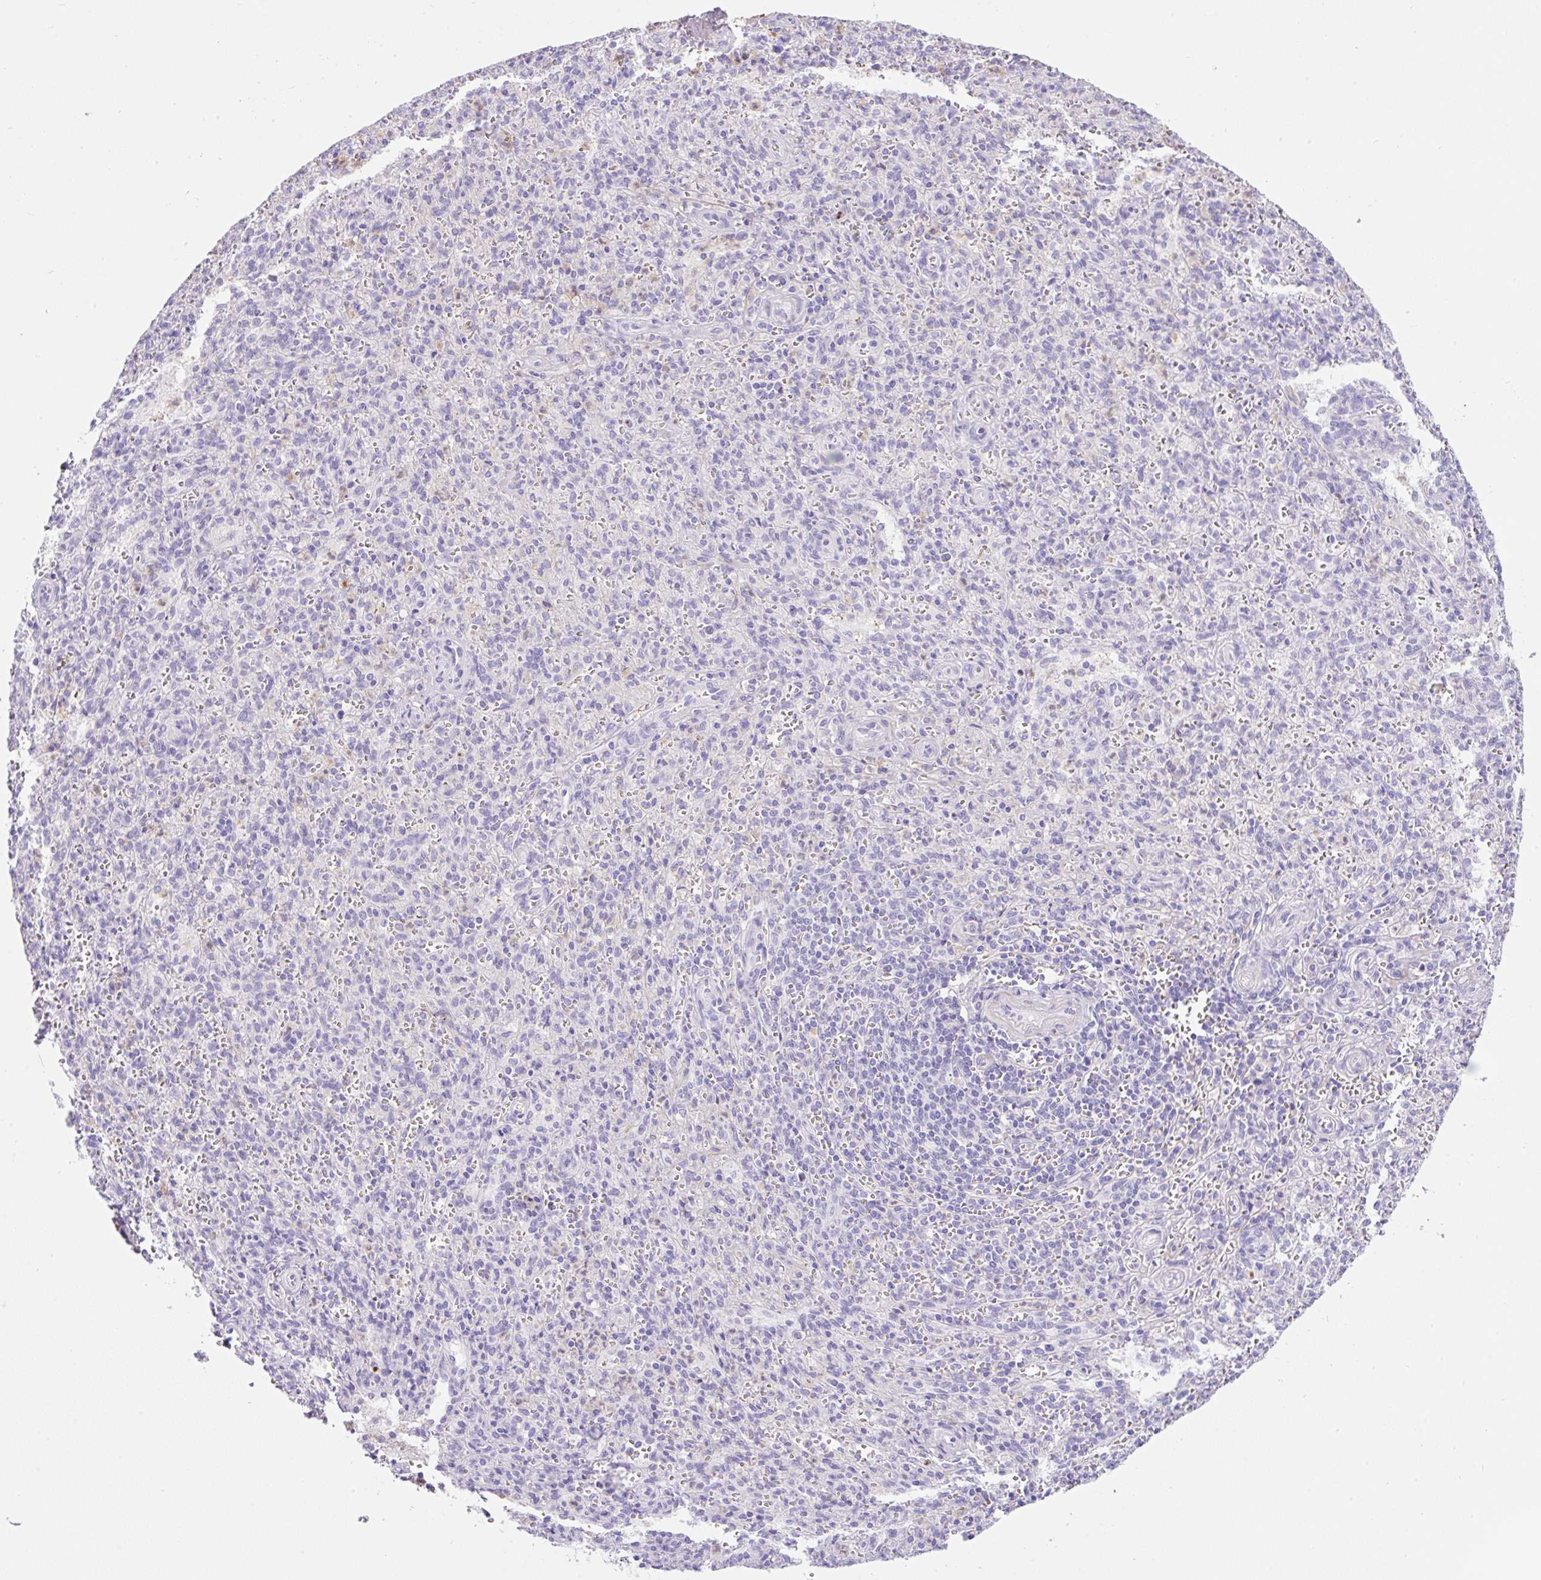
{"staining": {"intensity": "negative", "quantity": "none", "location": "none"}, "tissue": "spleen", "cell_type": "Cells in red pulp", "image_type": "normal", "snomed": [{"axis": "morphology", "description": "Normal tissue, NOS"}, {"axis": "topography", "description": "Spleen"}], "caption": "This is a image of immunohistochemistry (IHC) staining of unremarkable spleen, which shows no positivity in cells in red pulp.", "gene": "TDRD15", "patient": {"sex": "female", "age": 26}}